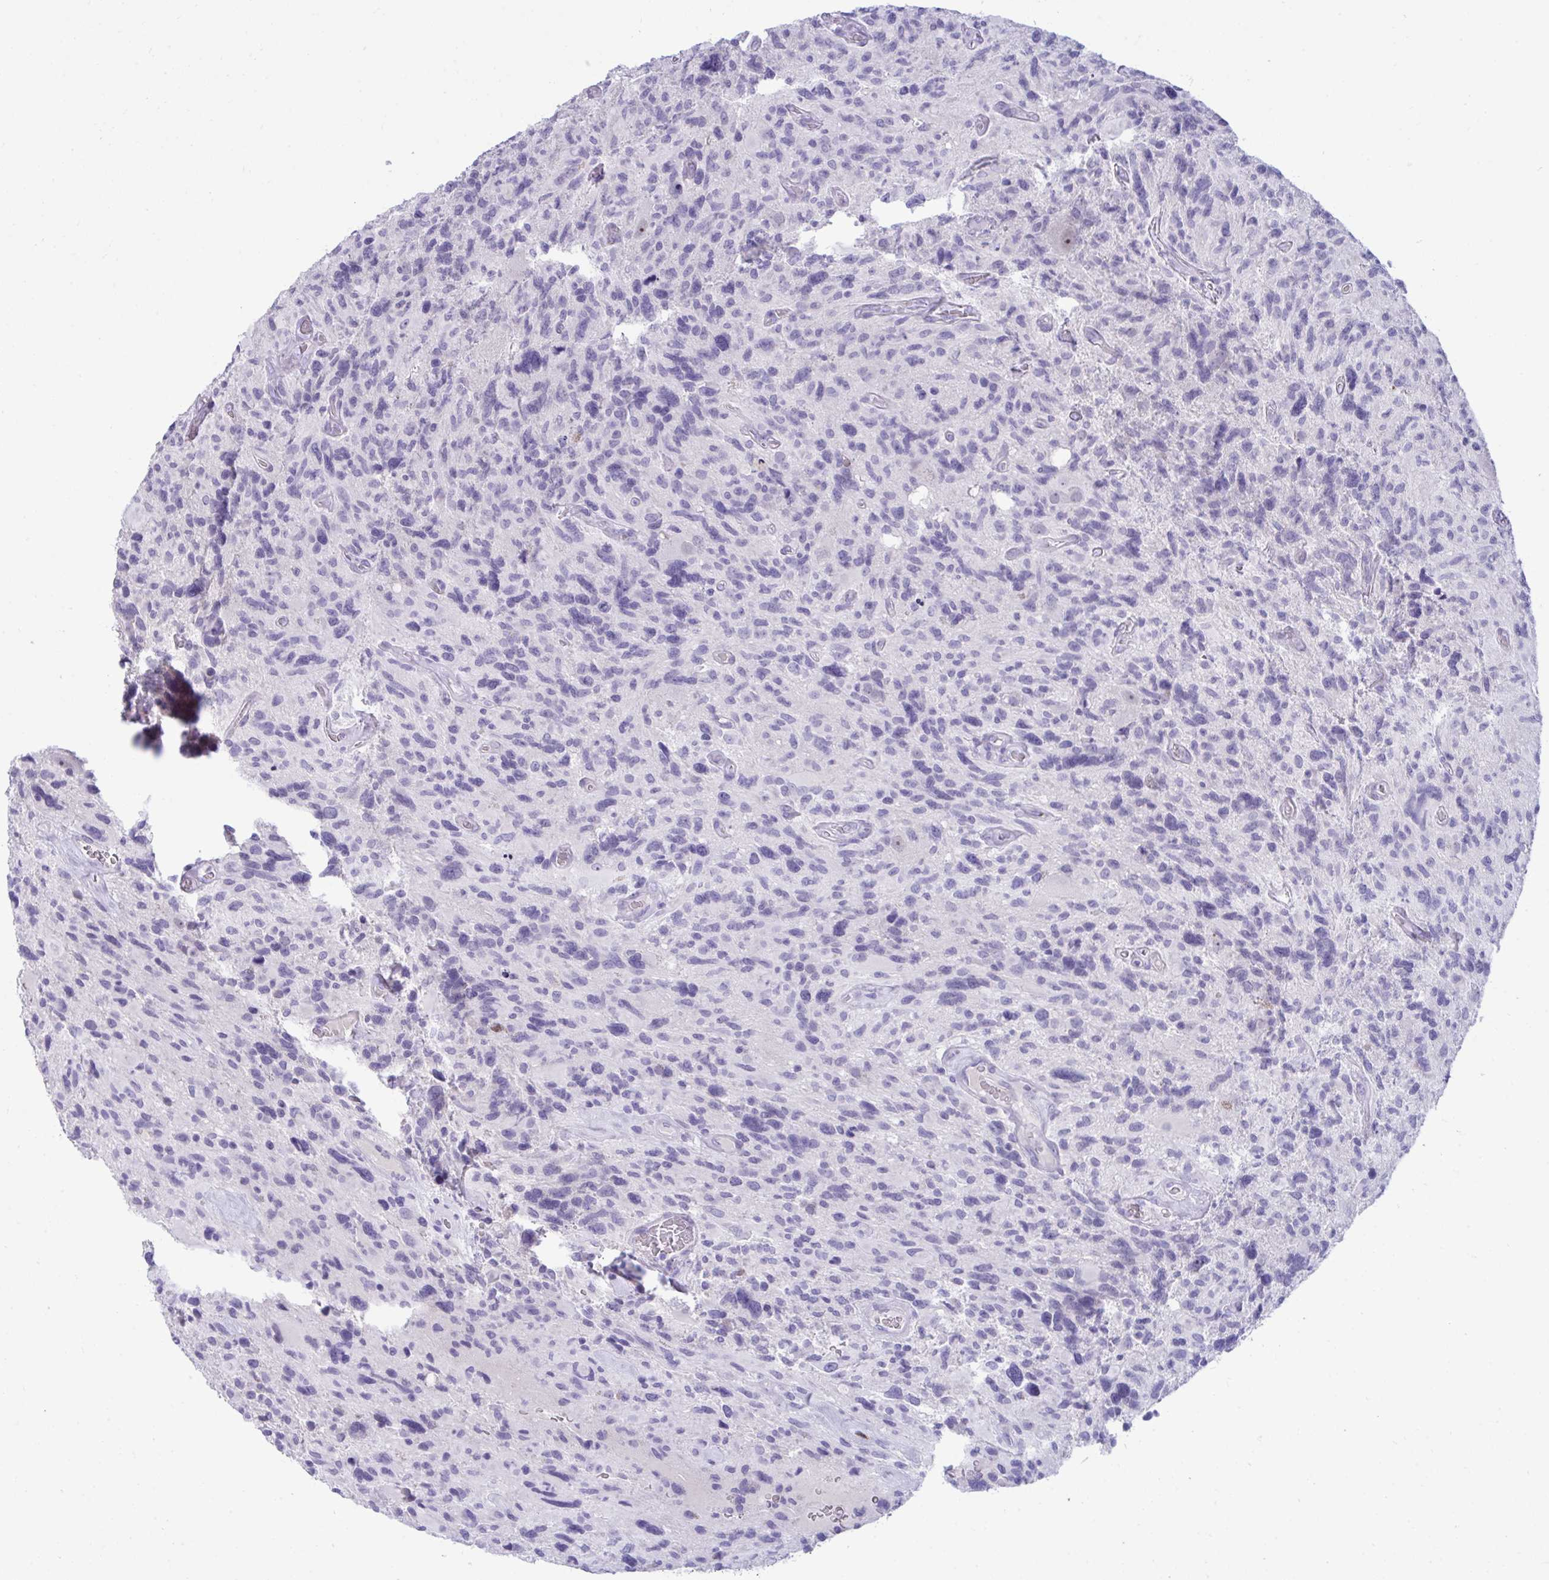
{"staining": {"intensity": "negative", "quantity": "none", "location": "none"}, "tissue": "glioma", "cell_type": "Tumor cells", "image_type": "cancer", "snomed": [{"axis": "morphology", "description": "Glioma, malignant, High grade"}, {"axis": "topography", "description": "Brain"}], "caption": "Glioma was stained to show a protein in brown. There is no significant positivity in tumor cells. (DAB IHC with hematoxylin counter stain).", "gene": "PIGZ", "patient": {"sex": "male", "age": 49}}